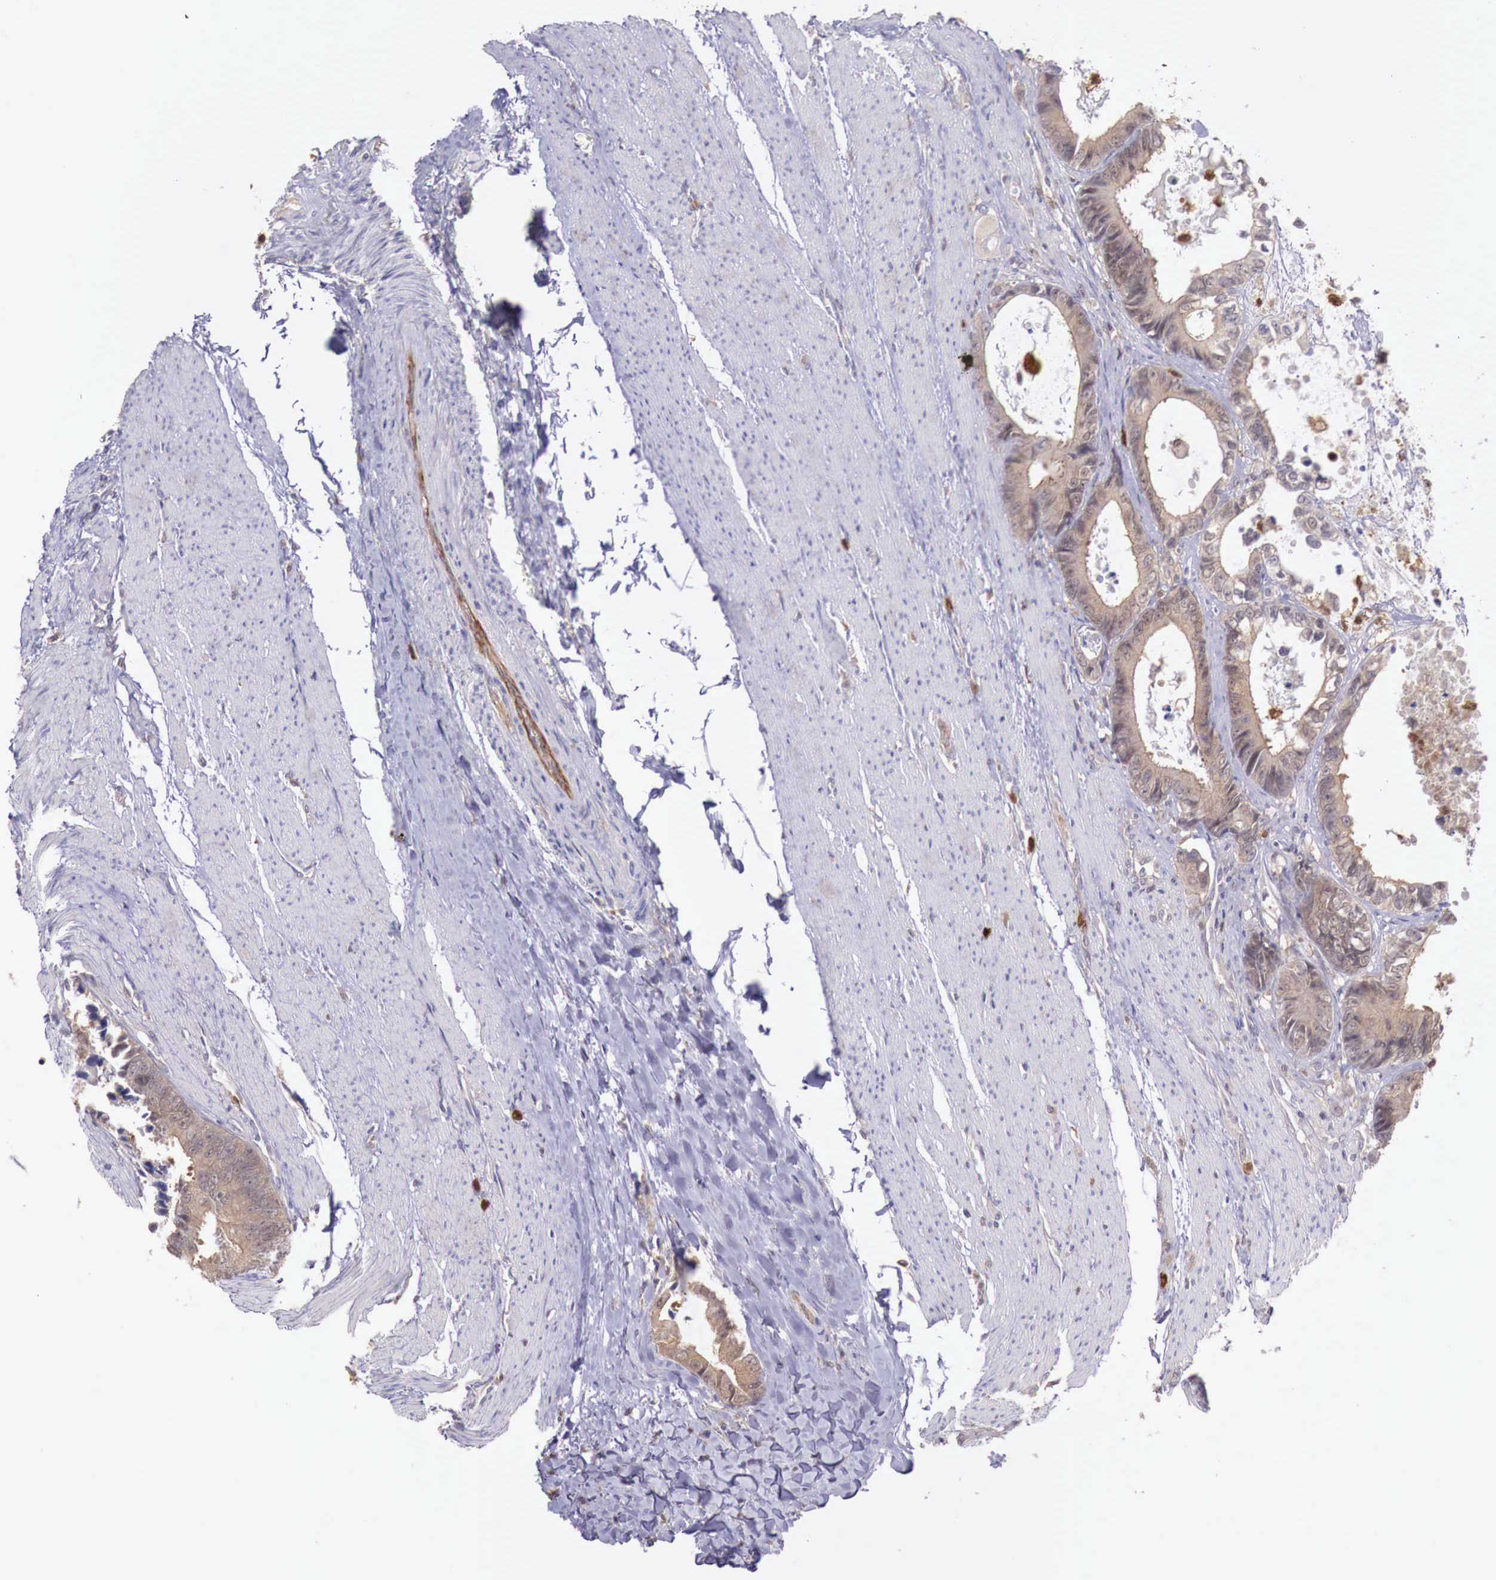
{"staining": {"intensity": "weak", "quantity": ">75%", "location": "cytoplasmic/membranous"}, "tissue": "colorectal cancer", "cell_type": "Tumor cells", "image_type": "cancer", "snomed": [{"axis": "morphology", "description": "Adenocarcinoma, NOS"}, {"axis": "topography", "description": "Rectum"}], "caption": "The photomicrograph shows a brown stain indicating the presence of a protein in the cytoplasmic/membranous of tumor cells in adenocarcinoma (colorectal). The staining is performed using DAB (3,3'-diaminobenzidine) brown chromogen to label protein expression. The nuclei are counter-stained blue using hematoxylin.", "gene": "GAB2", "patient": {"sex": "female", "age": 98}}